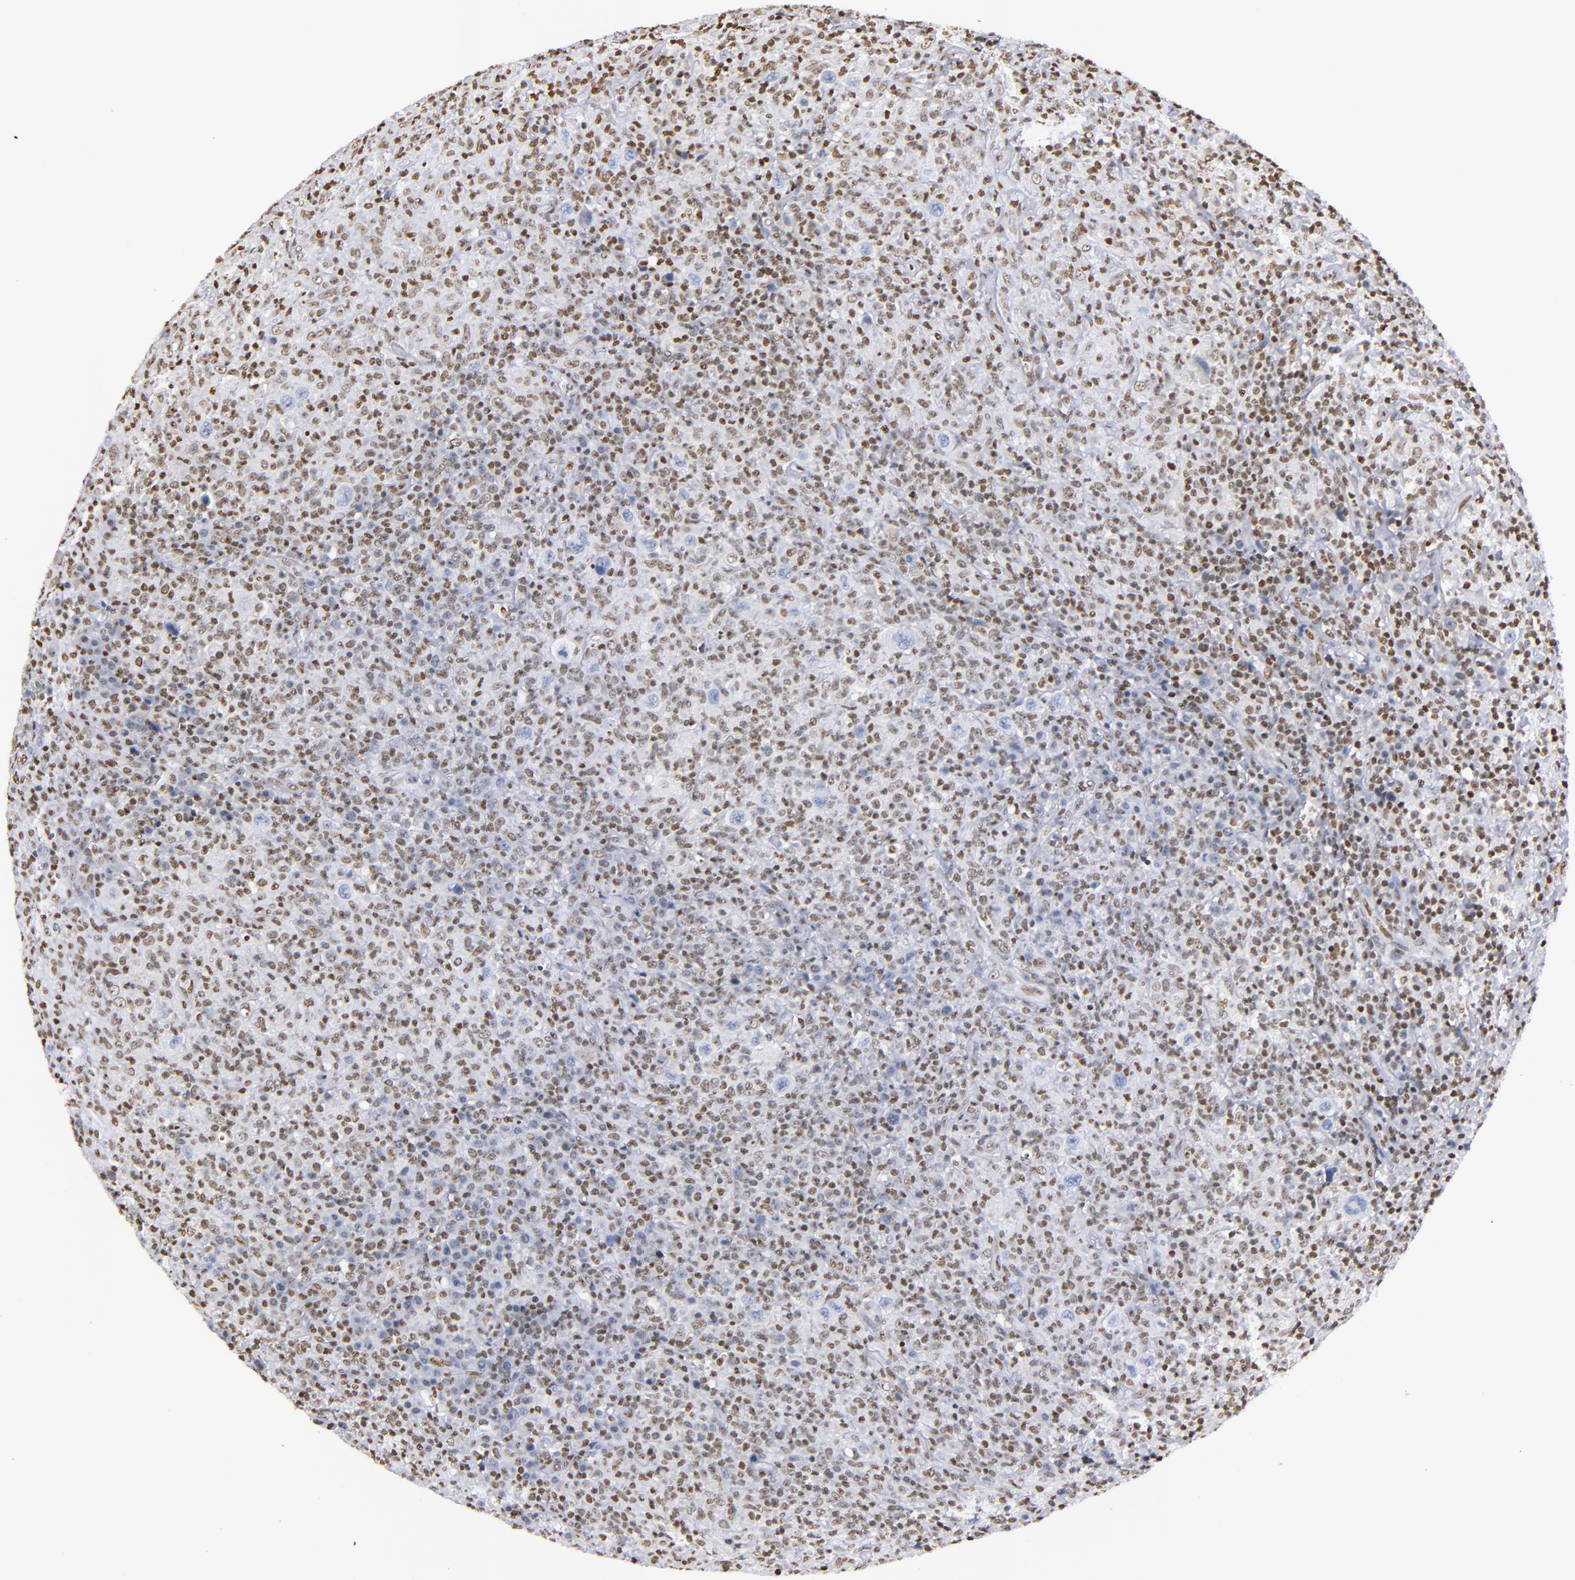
{"staining": {"intensity": "moderate", "quantity": "25%-75%", "location": "nuclear"}, "tissue": "lymphoma", "cell_type": "Tumor cells", "image_type": "cancer", "snomed": [{"axis": "morphology", "description": "Hodgkin's disease, NOS"}, {"axis": "topography", "description": "Lymph node"}], "caption": "Hodgkin's disease was stained to show a protein in brown. There is medium levels of moderate nuclear staining in approximately 25%-75% of tumor cells. The protein is shown in brown color, while the nuclei are stained blue.", "gene": "IFI16", "patient": {"sex": "male", "age": 65}}